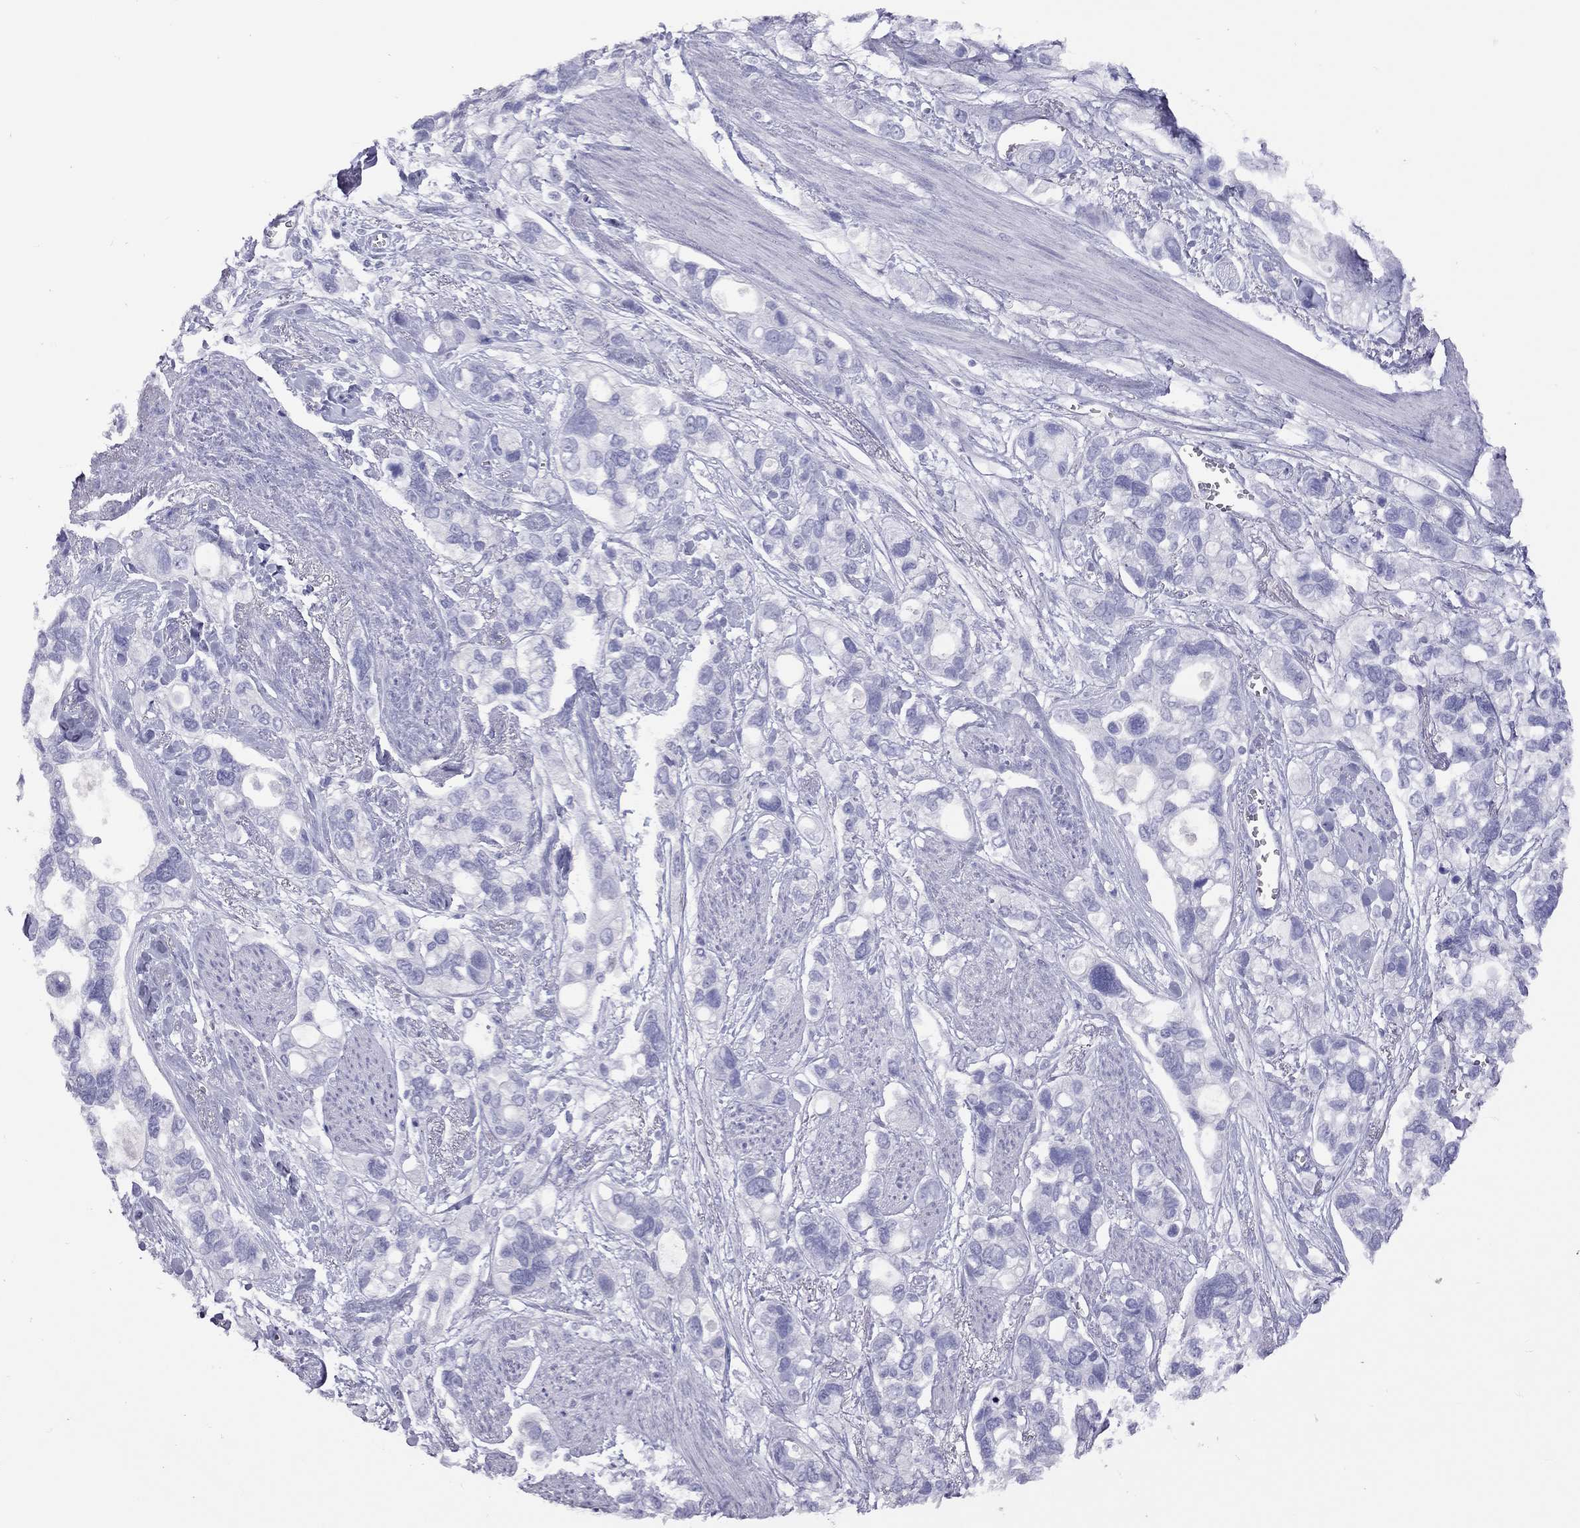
{"staining": {"intensity": "negative", "quantity": "none", "location": "none"}, "tissue": "stomach cancer", "cell_type": "Tumor cells", "image_type": "cancer", "snomed": [{"axis": "morphology", "description": "Adenocarcinoma, NOS"}, {"axis": "topography", "description": "Stomach, upper"}], "caption": "Stomach cancer (adenocarcinoma) was stained to show a protein in brown. There is no significant expression in tumor cells. (IHC, brightfield microscopy, high magnification).", "gene": "STAG3", "patient": {"sex": "female", "age": 81}}